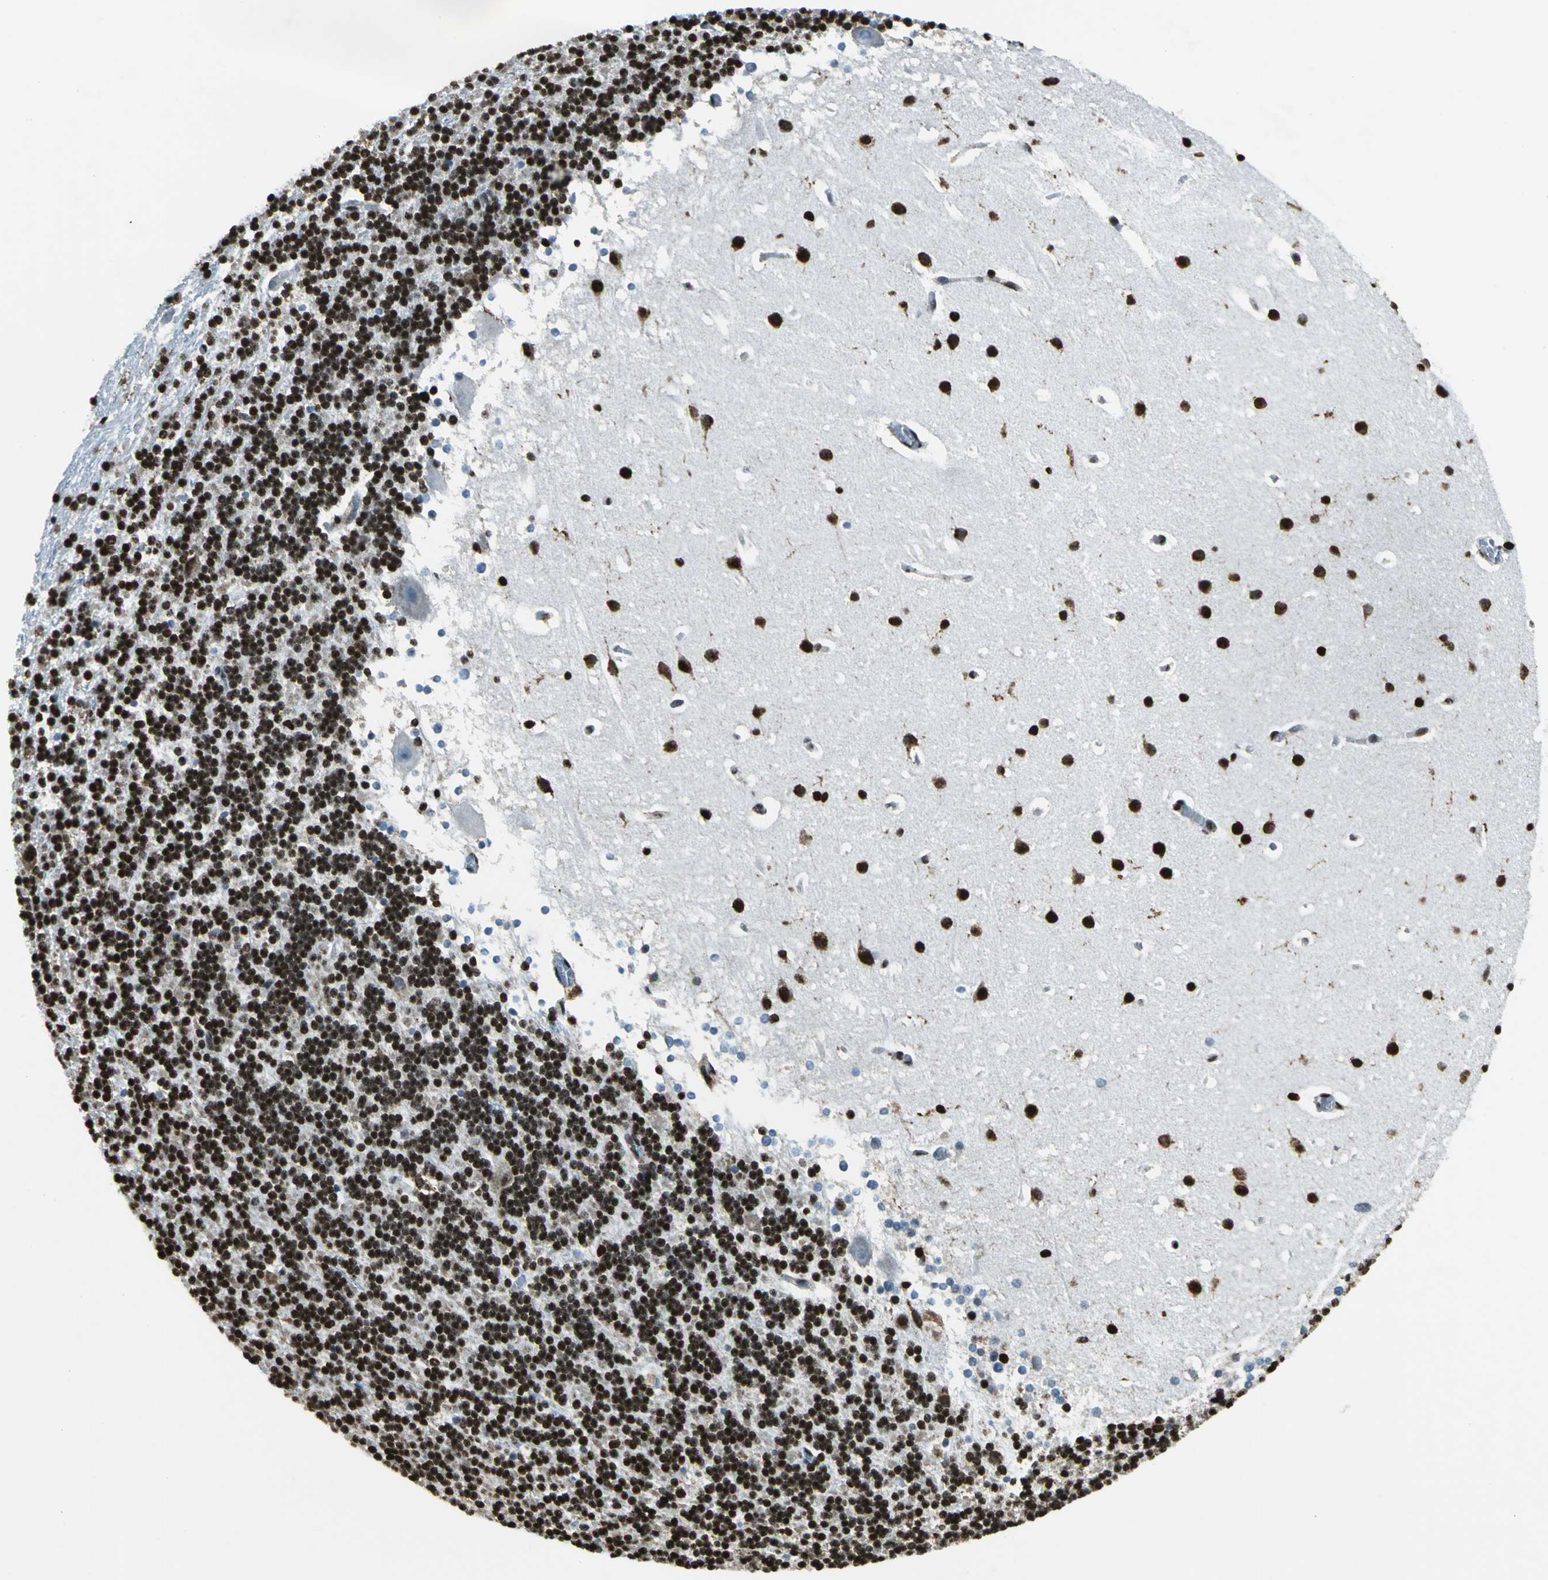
{"staining": {"intensity": "strong", "quantity": ">75%", "location": "nuclear"}, "tissue": "cerebellum", "cell_type": "Cells in granular layer", "image_type": "normal", "snomed": [{"axis": "morphology", "description": "Normal tissue, NOS"}, {"axis": "topography", "description": "Cerebellum"}], "caption": "Immunohistochemical staining of normal human cerebellum demonstrates high levels of strong nuclear staining in about >75% of cells in granular layer.", "gene": "APEX1", "patient": {"sex": "female", "age": 19}}